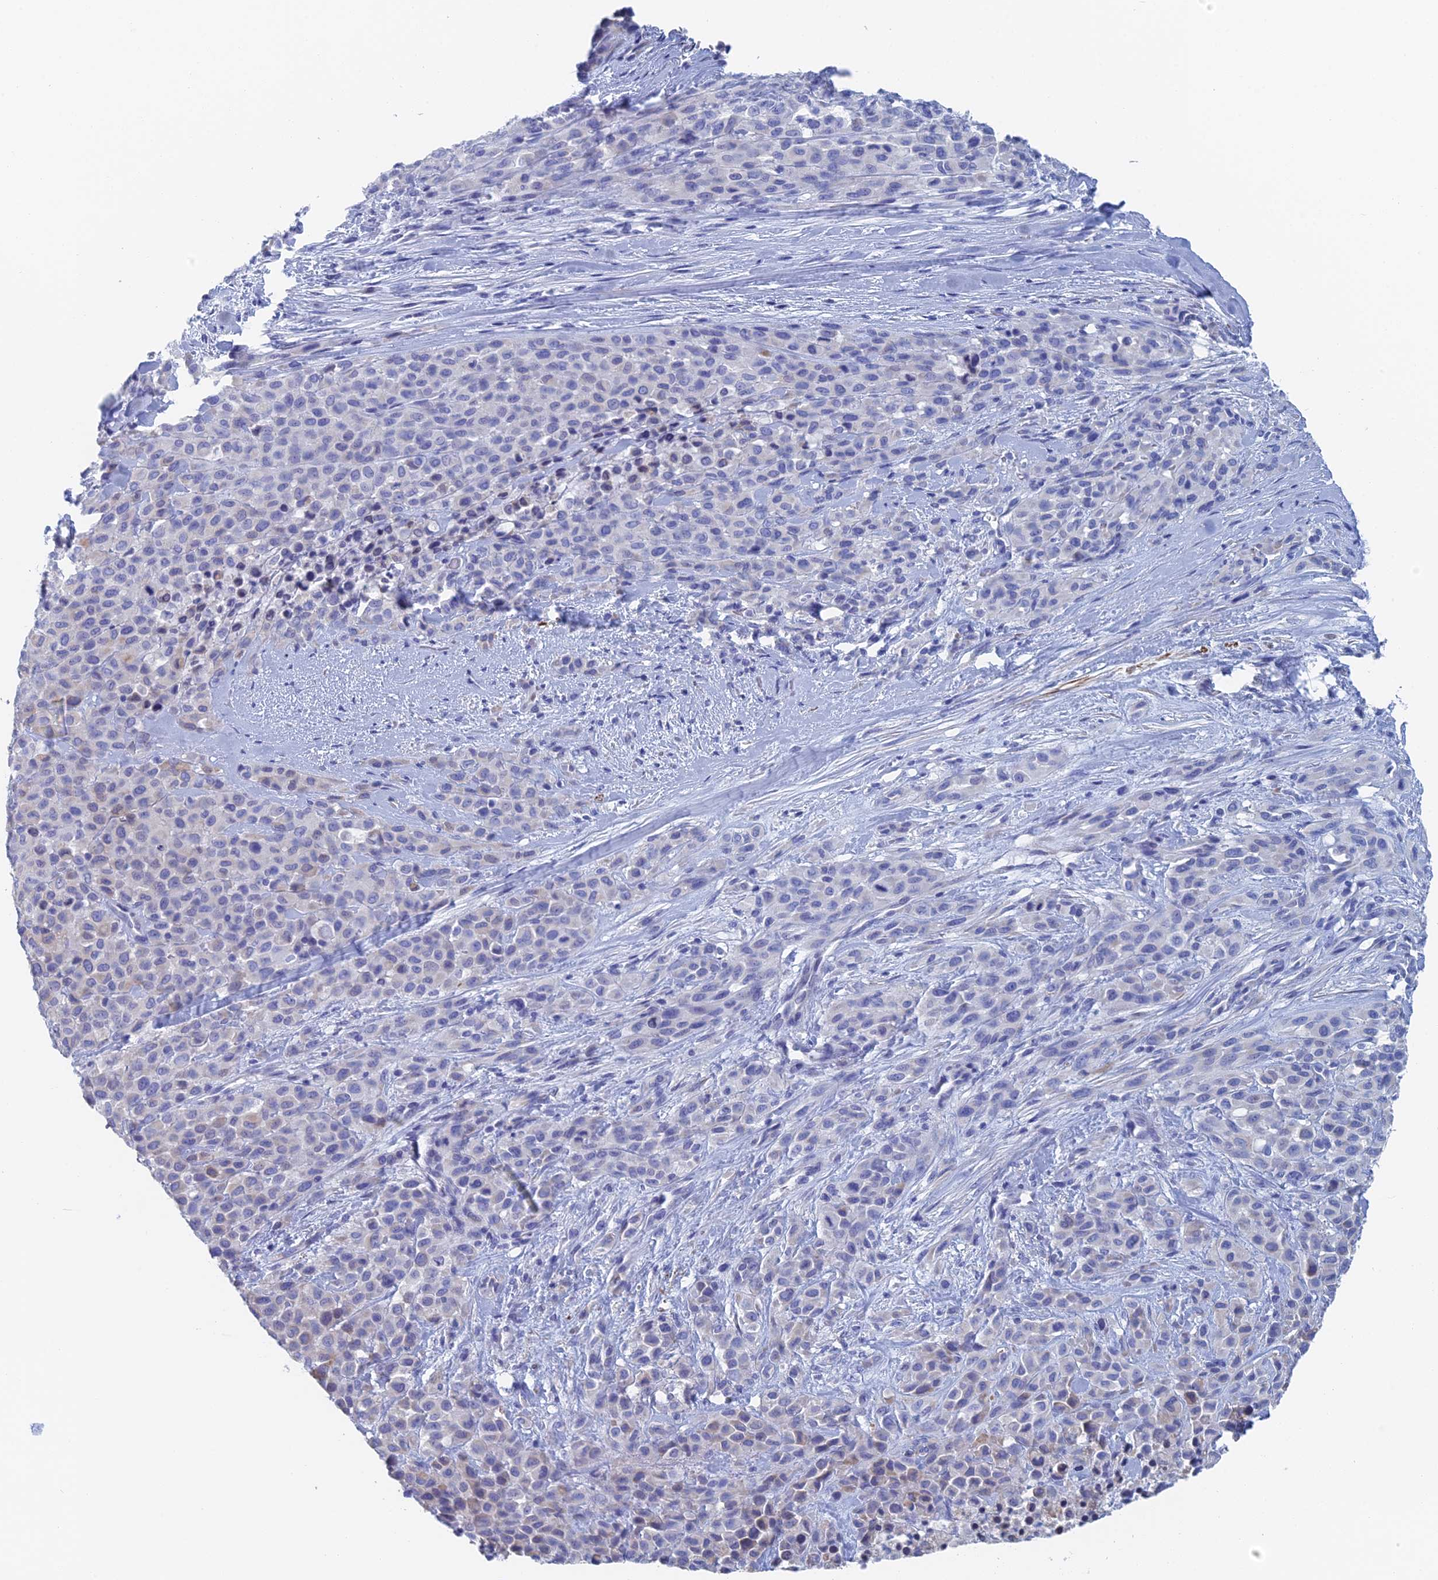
{"staining": {"intensity": "negative", "quantity": "none", "location": "none"}, "tissue": "melanoma", "cell_type": "Tumor cells", "image_type": "cancer", "snomed": [{"axis": "morphology", "description": "Malignant melanoma, Metastatic site"}, {"axis": "topography", "description": "Skin"}], "caption": "Malignant melanoma (metastatic site) was stained to show a protein in brown. There is no significant staining in tumor cells.", "gene": "KCNK18", "patient": {"sex": "female", "age": 81}}